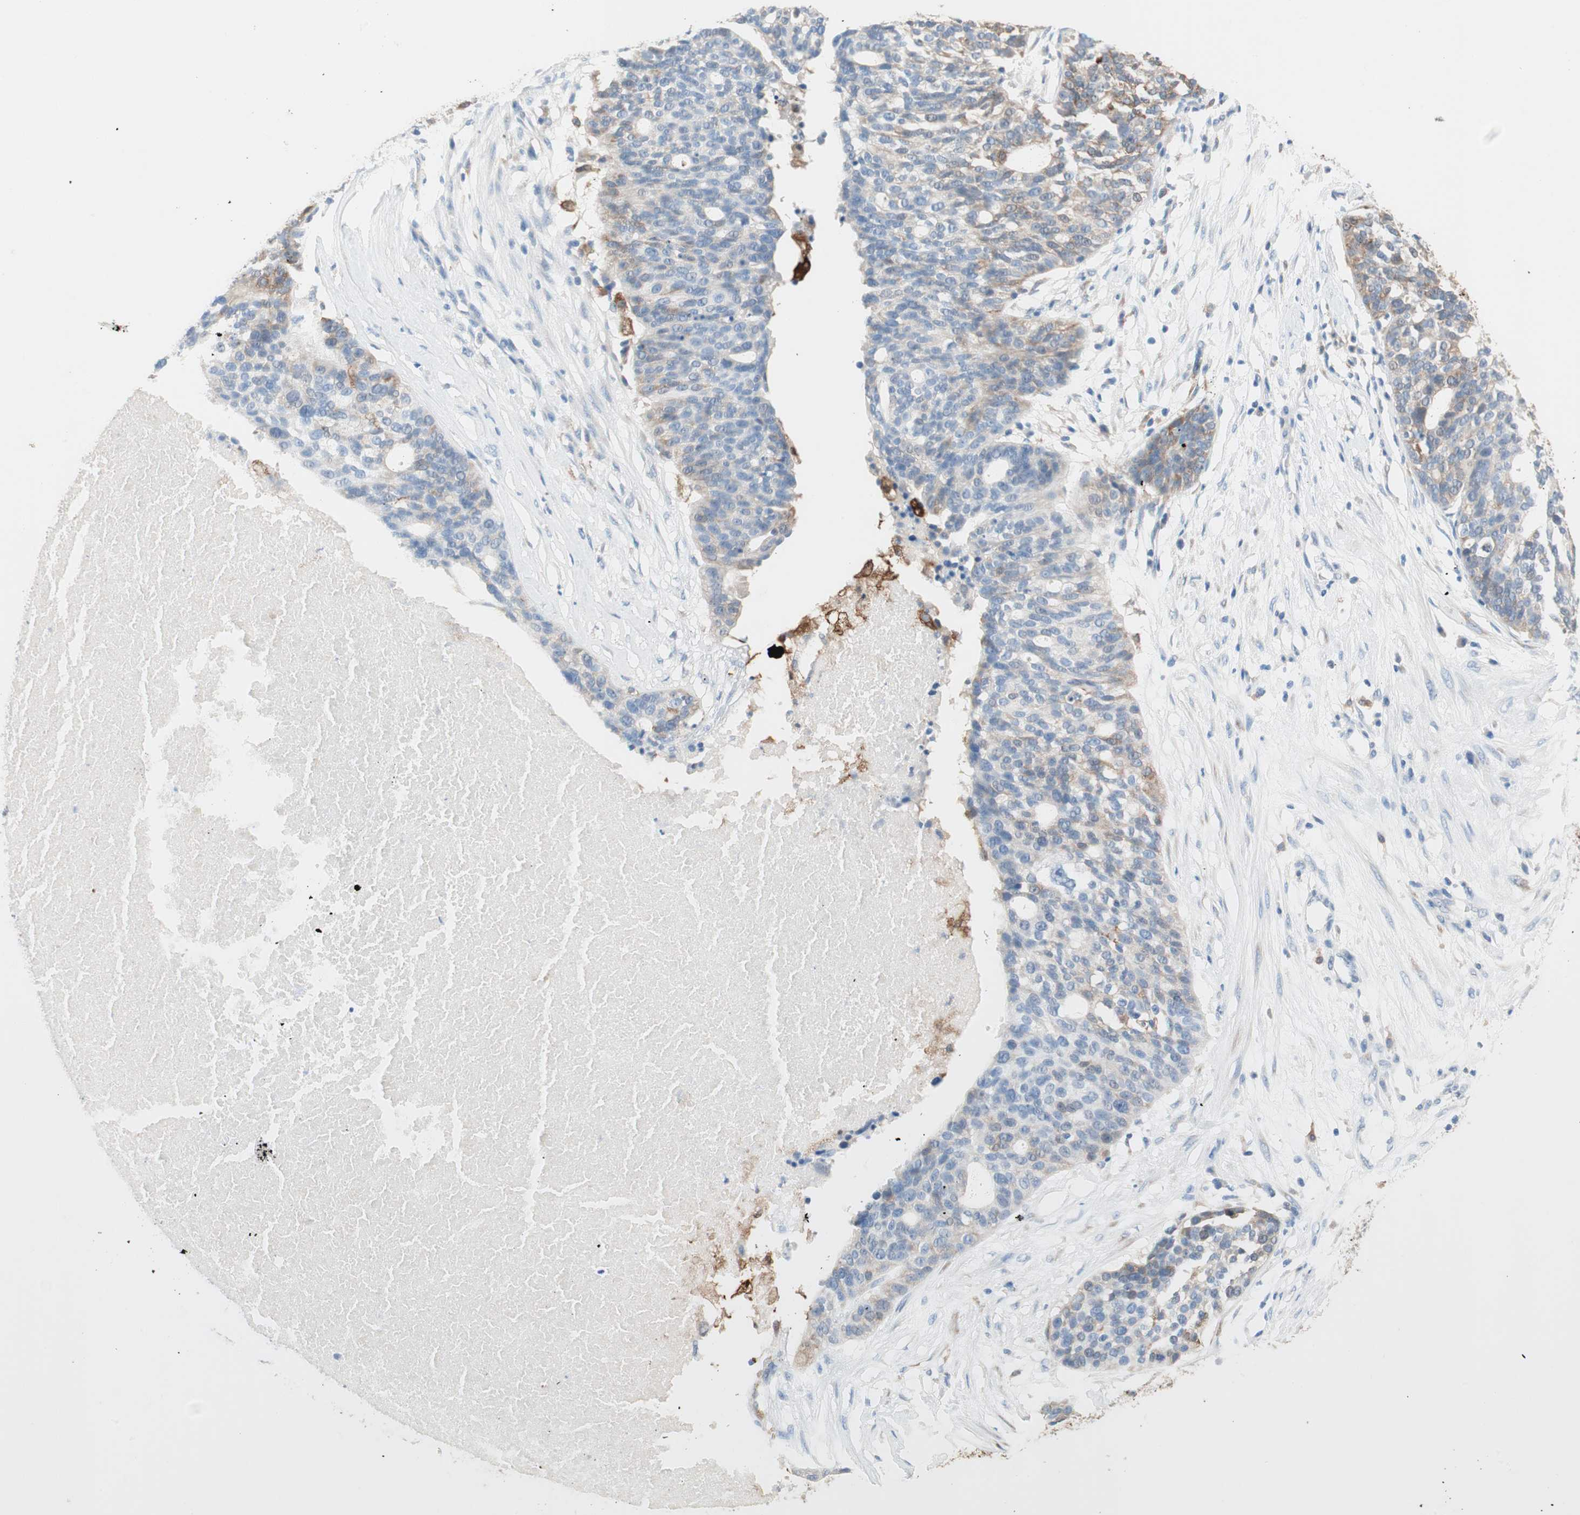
{"staining": {"intensity": "weak", "quantity": "<25%", "location": "cytoplasmic/membranous"}, "tissue": "ovarian cancer", "cell_type": "Tumor cells", "image_type": "cancer", "snomed": [{"axis": "morphology", "description": "Cystadenocarcinoma, serous, NOS"}, {"axis": "topography", "description": "Ovary"}], "caption": "DAB (3,3'-diaminobenzidine) immunohistochemical staining of ovarian serous cystadenocarcinoma demonstrates no significant positivity in tumor cells.", "gene": "GLUL", "patient": {"sex": "female", "age": 59}}